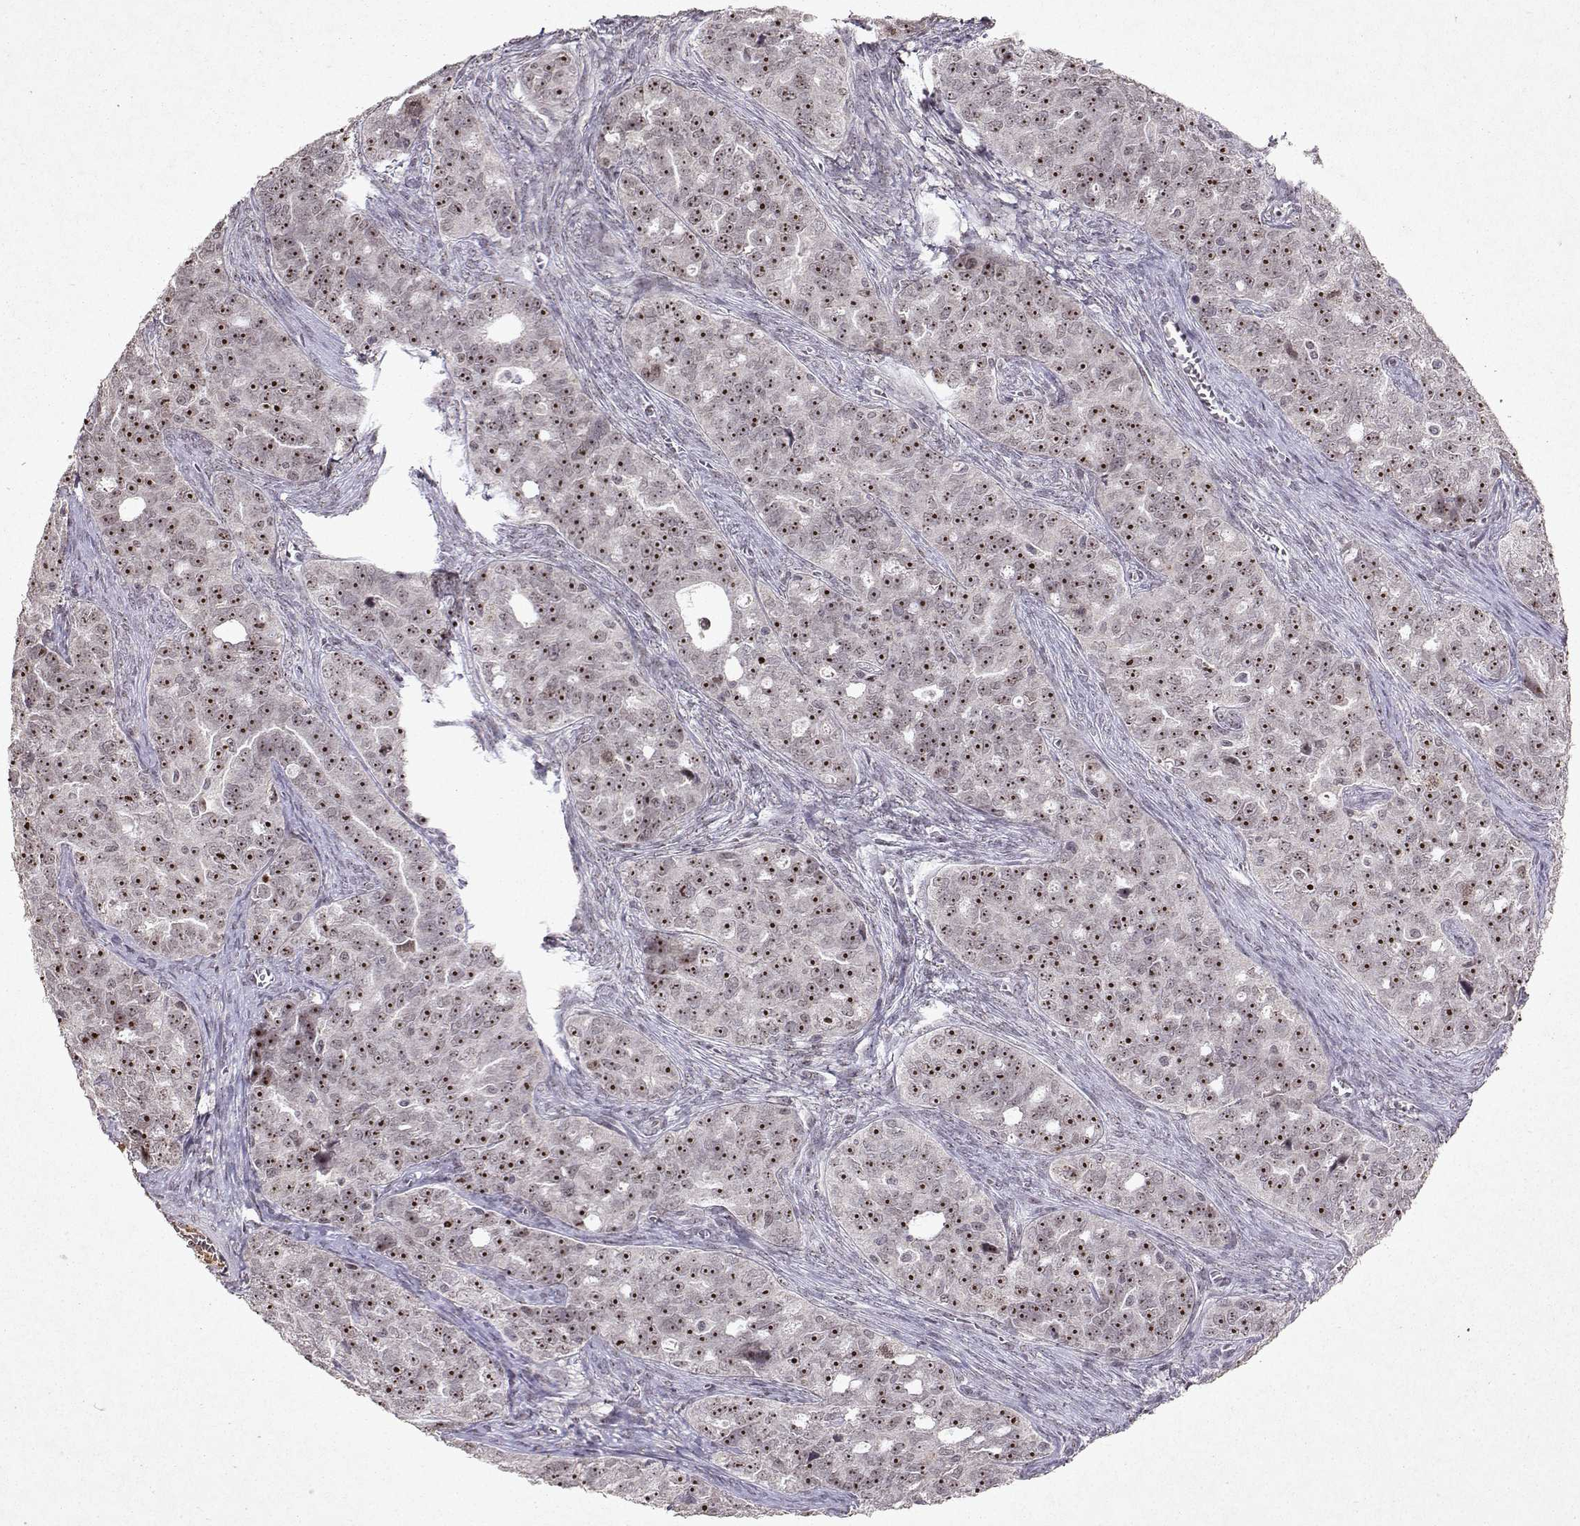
{"staining": {"intensity": "strong", "quantity": ">75%", "location": "nuclear"}, "tissue": "ovarian cancer", "cell_type": "Tumor cells", "image_type": "cancer", "snomed": [{"axis": "morphology", "description": "Cystadenocarcinoma, serous, NOS"}, {"axis": "topography", "description": "Ovary"}], "caption": "Tumor cells show strong nuclear positivity in about >75% of cells in ovarian cancer (serous cystadenocarcinoma).", "gene": "DDX56", "patient": {"sex": "female", "age": 51}}